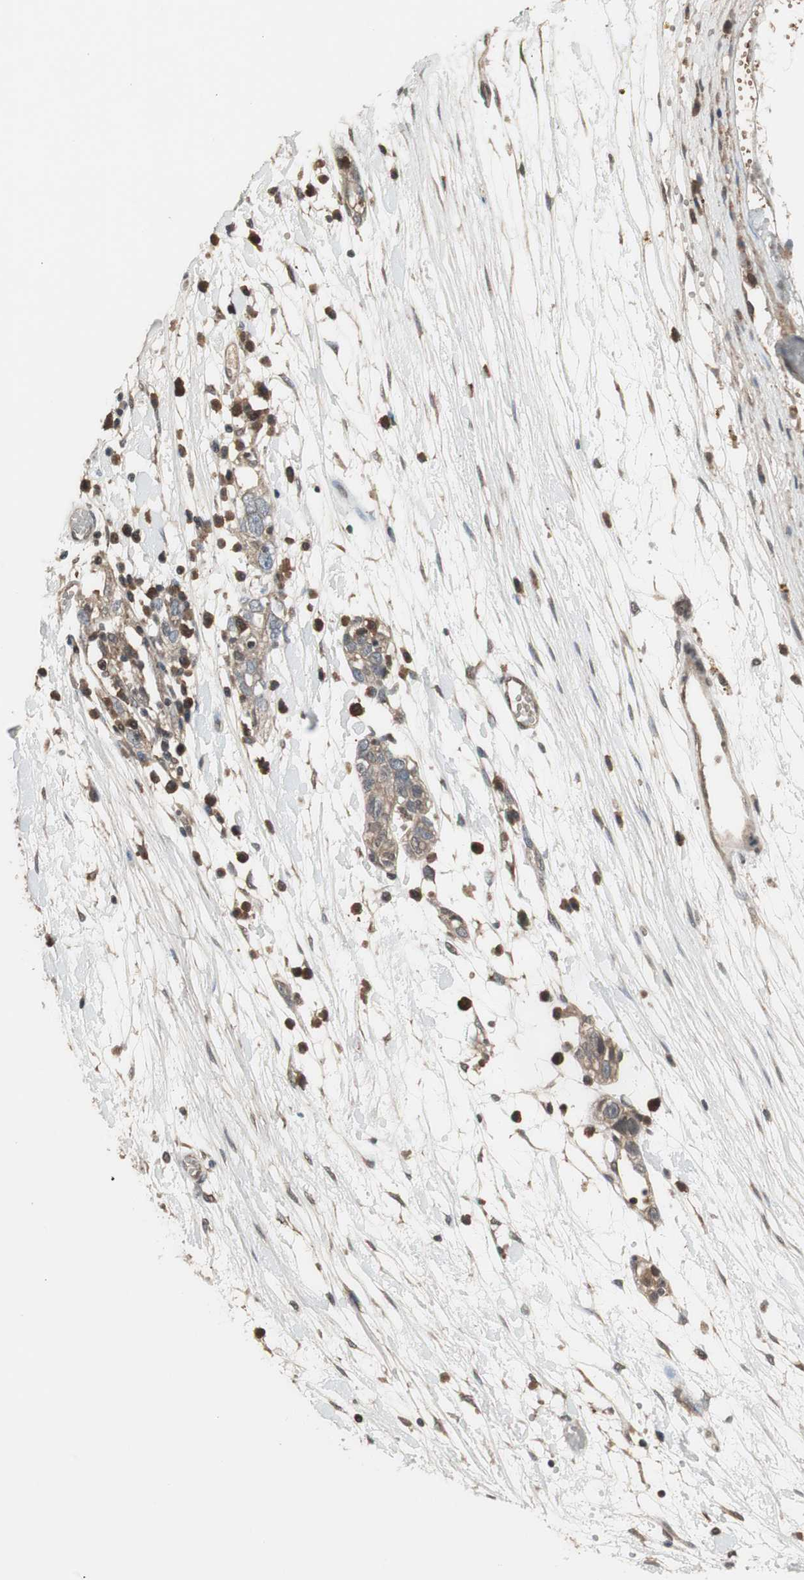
{"staining": {"intensity": "weak", "quantity": ">75%", "location": "cytoplasmic/membranous"}, "tissue": "ovarian cancer", "cell_type": "Tumor cells", "image_type": "cancer", "snomed": [{"axis": "morphology", "description": "Cystadenocarcinoma, serous, NOS"}, {"axis": "topography", "description": "Ovary"}], "caption": "Ovarian serous cystadenocarcinoma was stained to show a protein in brown. There is low levels of weak cytoplasmic/membranous positivity in approximately >75% of tumor cells.", "gene": "PNPLA7", "patient": {"sex": "female", "age": 71}}